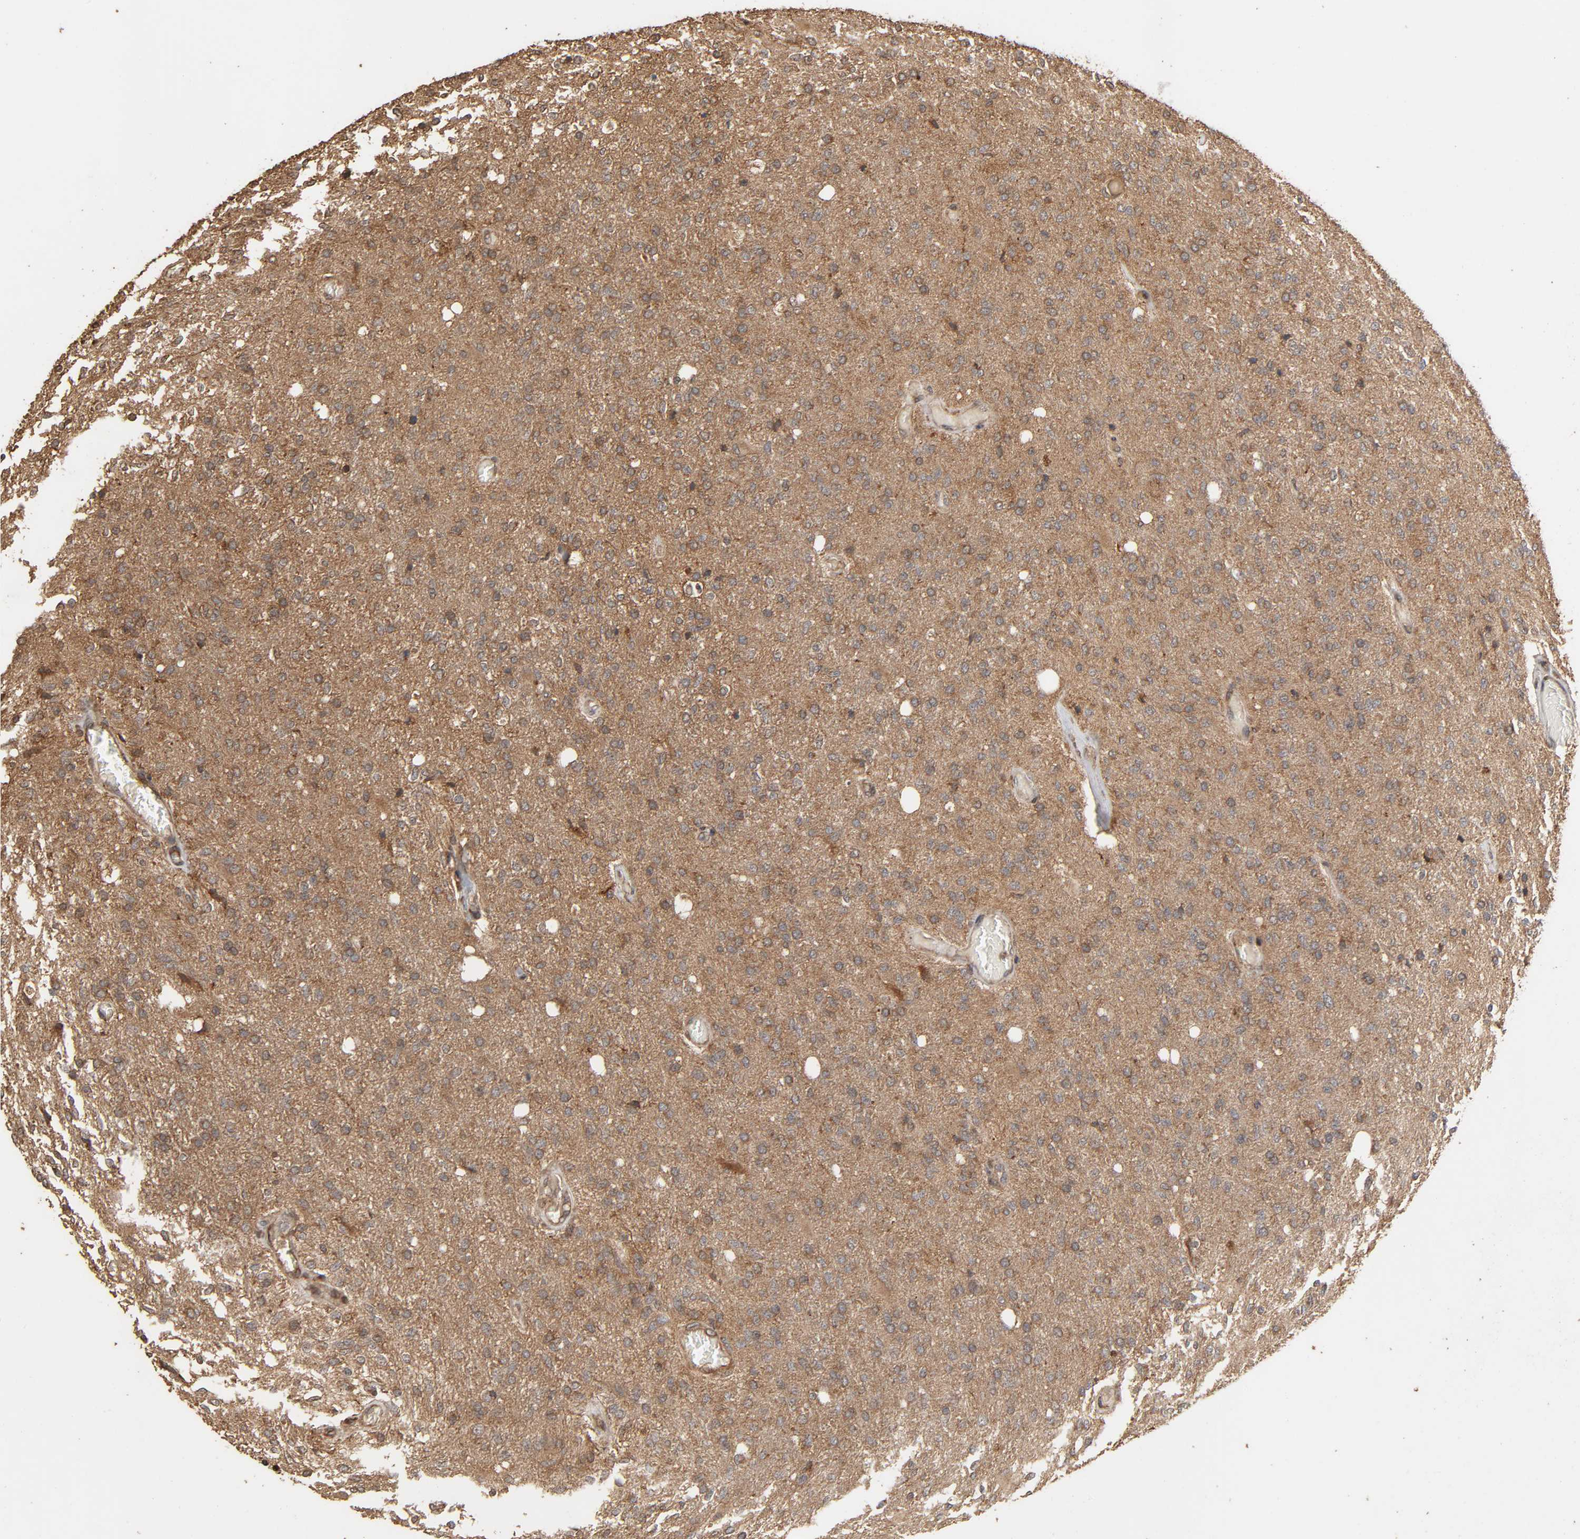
{"staining": {"intensity": "moderate", "quantity": "25%-75%", "location": "cytoplasmic/membranous"}, "tissue": "glioma", "cell_type": "Tumor cells", "image_type": "cancer", "snomed": [{"axis": "morphology", "description": "Normal tissue, NOS"}, {"axis": "morphology", "description": "Glioma, malignant, High grade"}, {"axis": "topography", "description": "Cerebral cortex"}], "caption": "Human high-grade glioma (malignant) stained for a protein (brown) reveals moderate cytoplasmic/membranous positive positivity in about 25%-75% of tumor cells.", "gene": "RPS6KA6", "patient": {"sex": "male", "age": 77}}